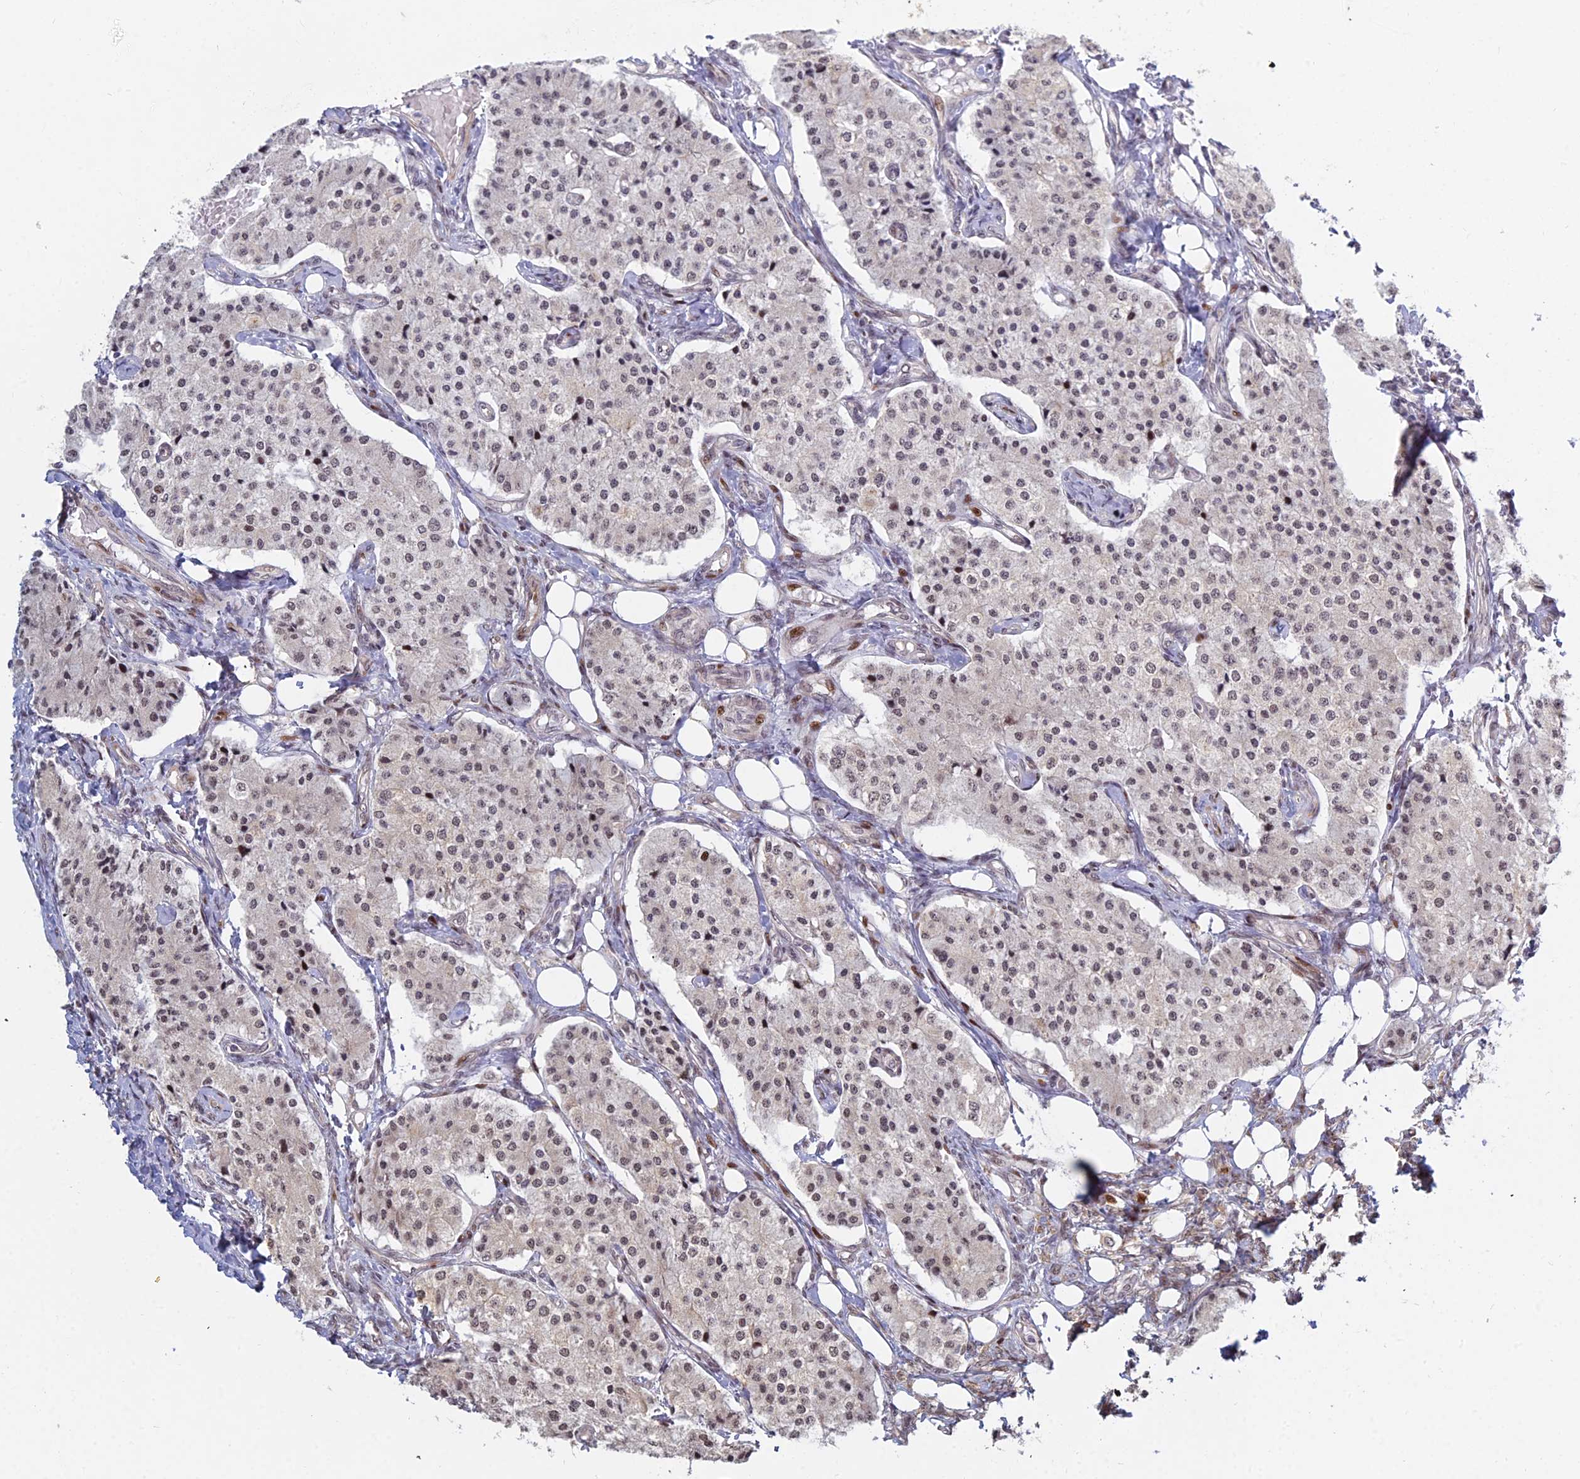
{"staining": {"intensity": "weak", "quantity": "<25%", "location": "nuclear"}, "tissue": "carcinoid", "cell_type": "Tumor cells", "image_type": "cancer", "snomed": [{"axis": "morphology", "description": "Carcinoid, malignant, NOS"}, {"axis": "topography", "description": "Colon"}], "caption": "Tumor cells show no significant staining in carcinoid. (Brightfield microscopy of DAB IHC at high magnification).", "gene": "ABCA2", "patient": {"sex": "female", "age": 52}}